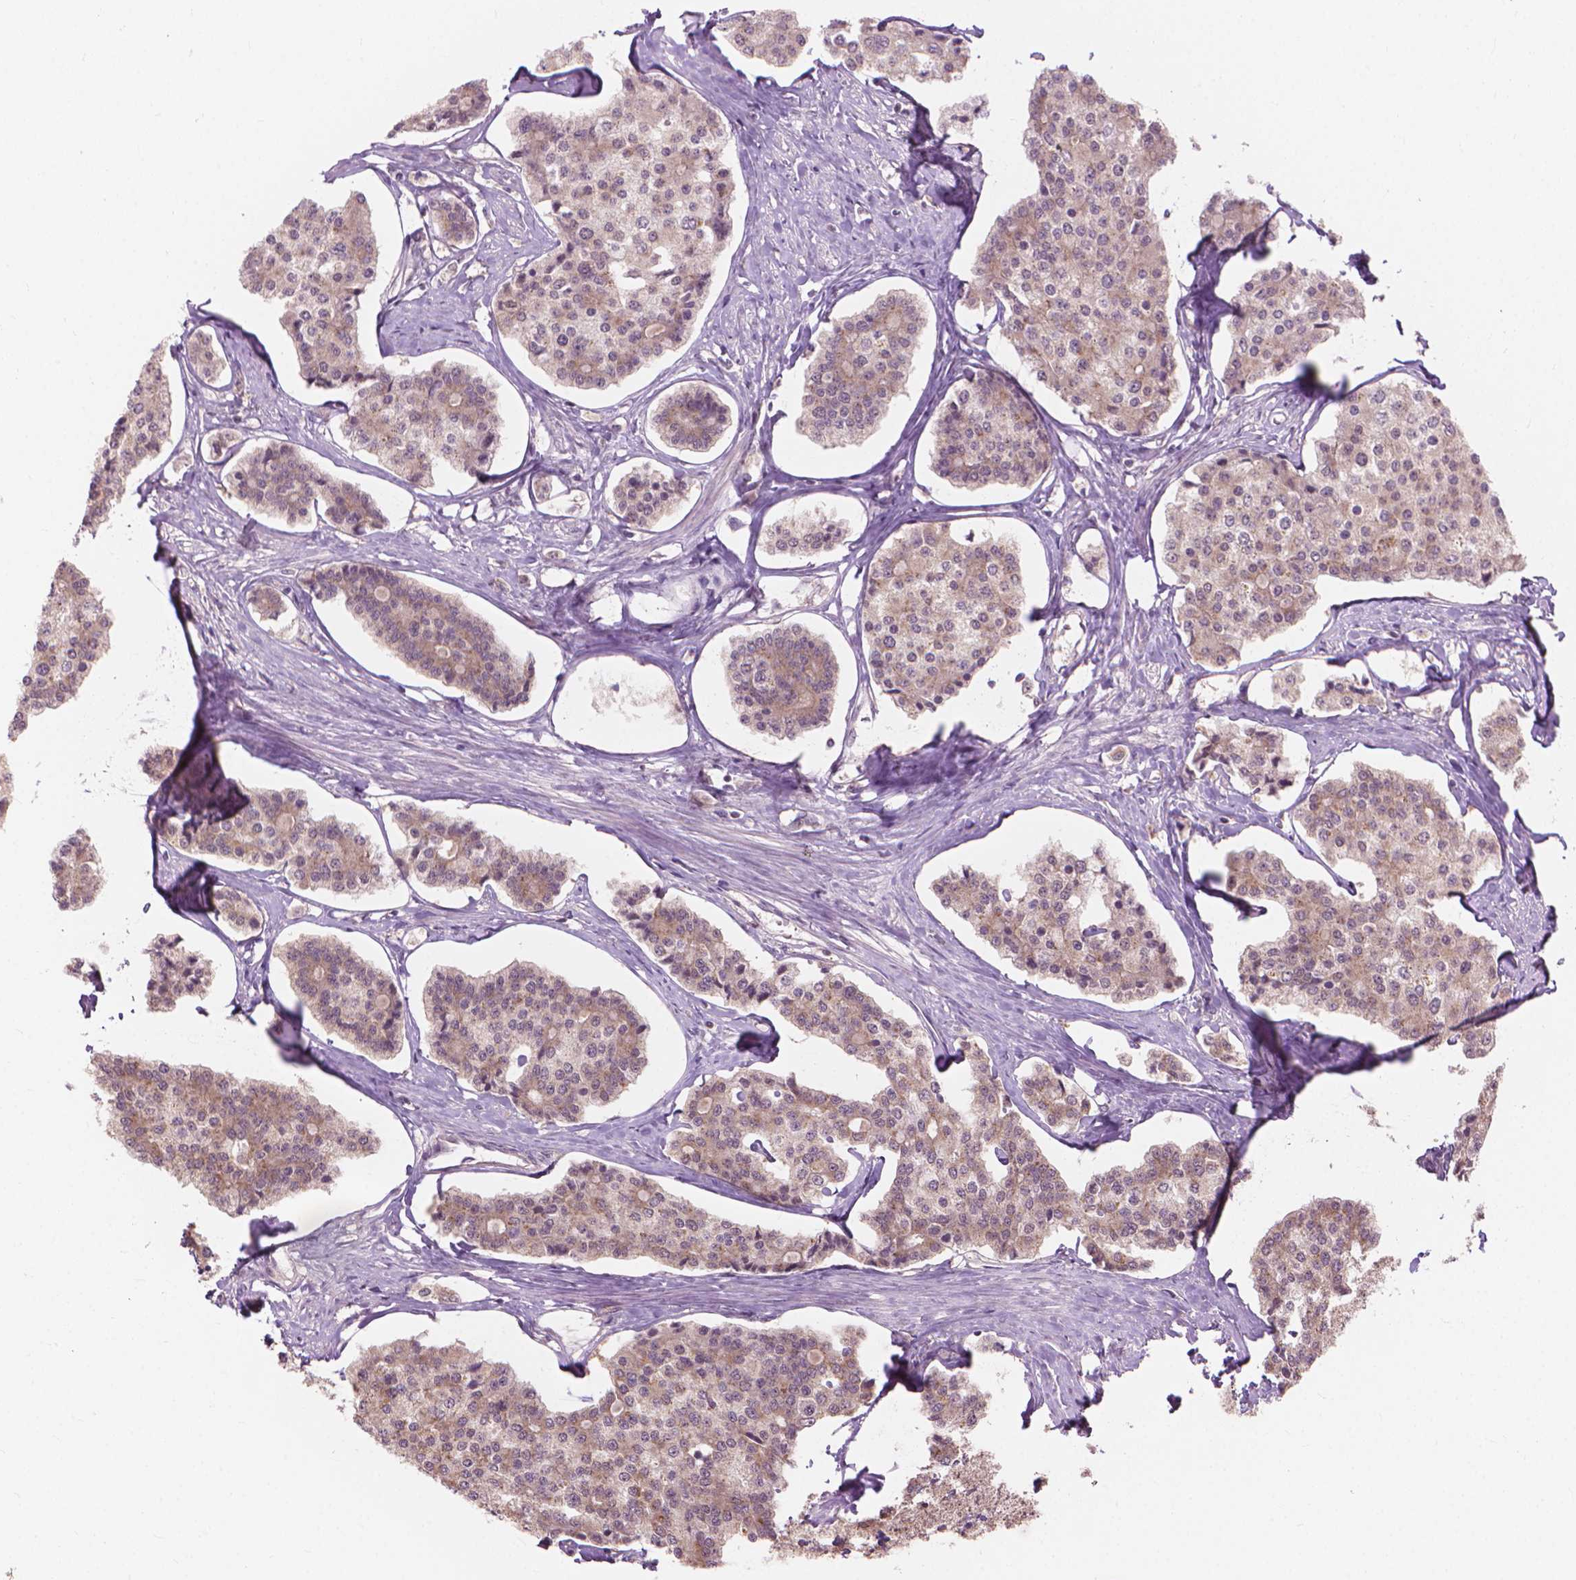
{"staining": {"intensity": "weak", "quantity": ">75%", "location": "cytoplasmic/membranous"}, "tissue": "carcinoid", "cell_type": "Tumor cells", "image_type": "cancer", "snomed": [{"axis": "morphology", "description": "Carcinoid, malignant, NOS"}, {"axis": "topography", "description": "Small intestine"}], "caption": "Protein positivity by immunohistochemistry (IHC) demonstrates weak cytoplasmic/membranous staining in approximately >75% of tumor cells in carcinoid (malignant).", "gene": "SSU72", "patient": {"sex": "female", "age": 65}}